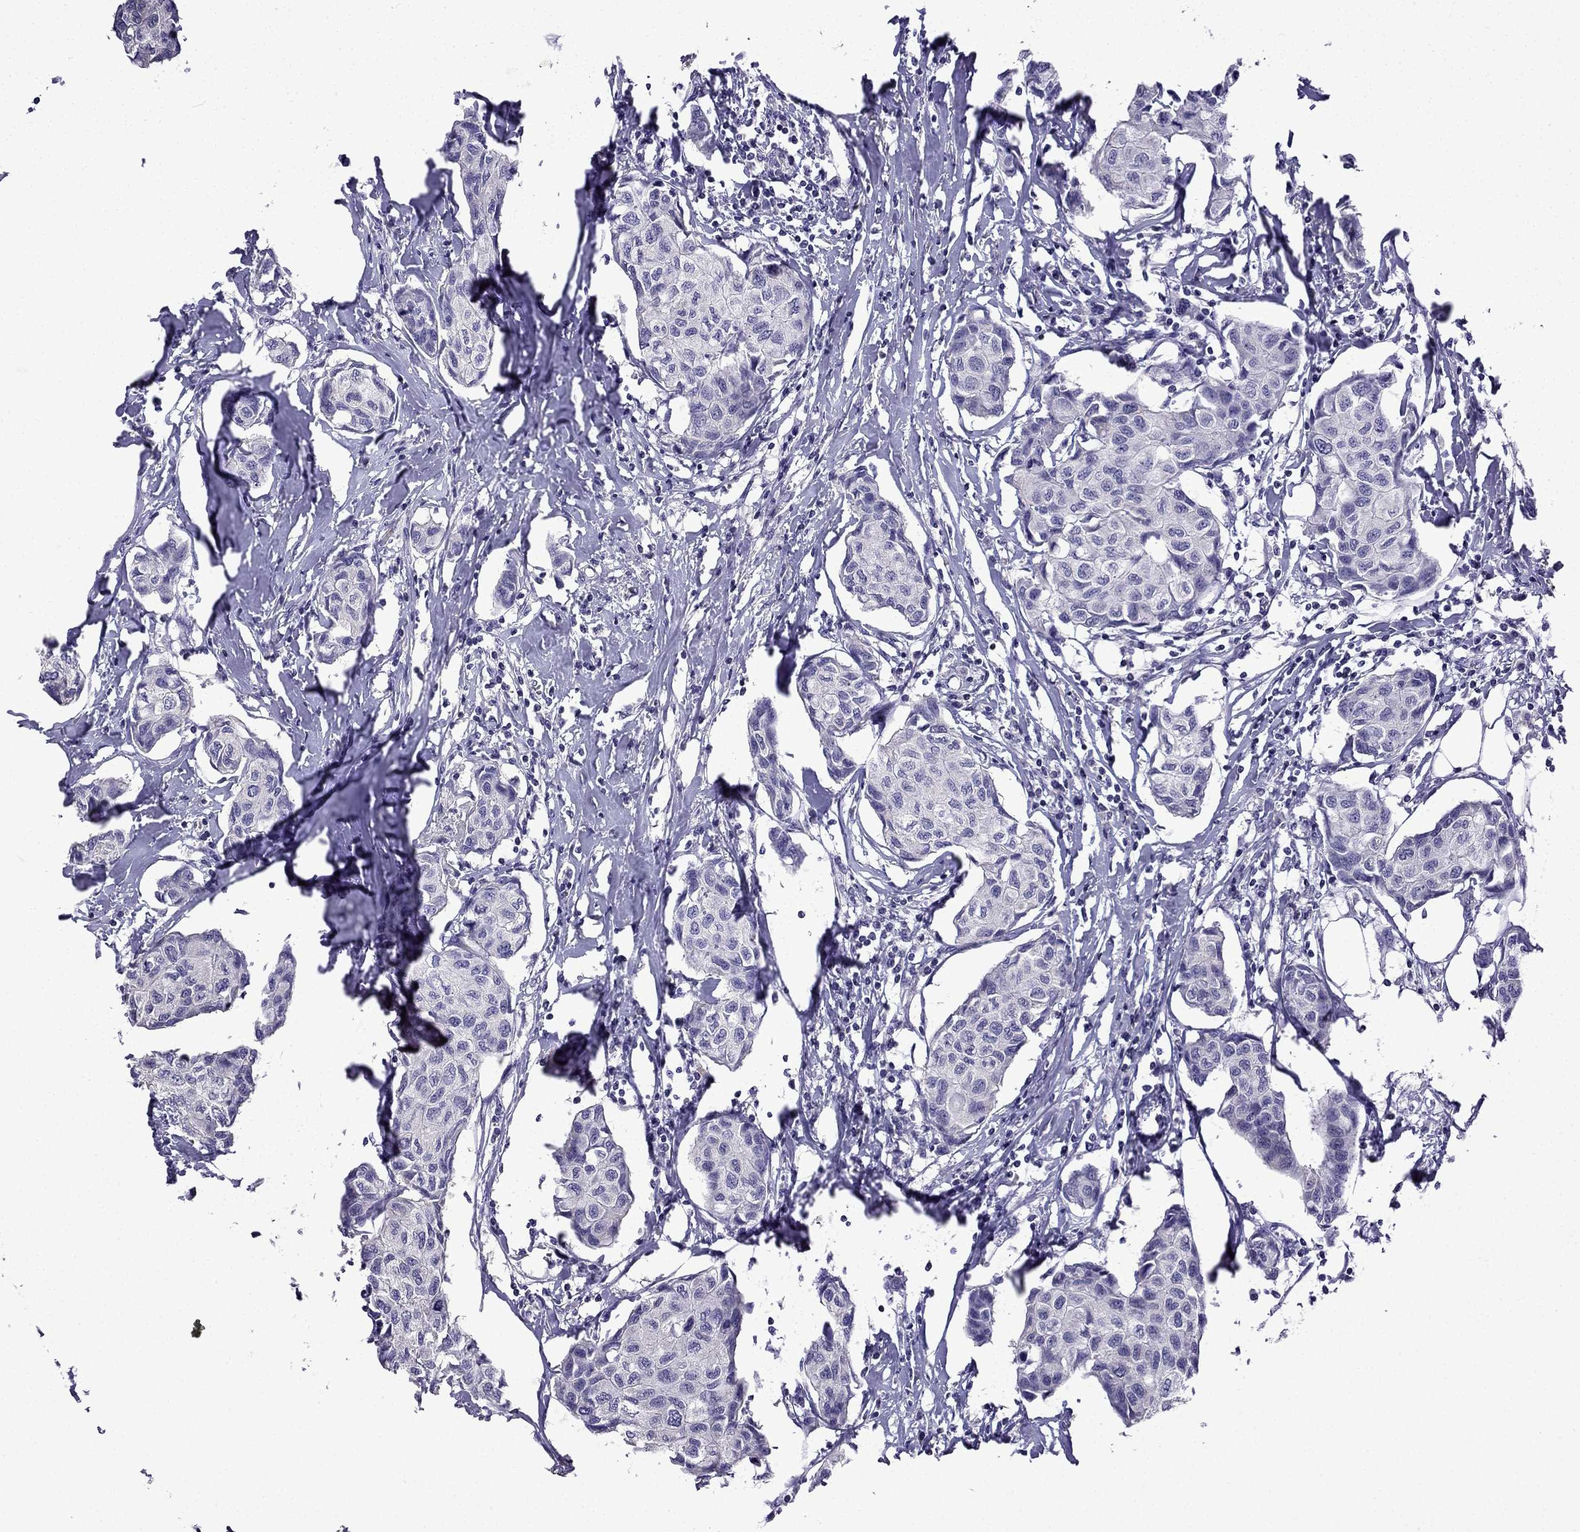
{"staining": {"intensity": "negative", "quantity": "none", "location": "none"}, "tissue": "breast cancer", "cell_type": "Tumor cells", "image_type": "cancer", "snomed": [{"axis": "morphology", "description": "Duct carcinoma"}, {"axis": "topography", "description": "Breast"}], "caption": "DAB immunohistochemical staining of breast infiltrating ductal carcinoma reveals no significant staining in tumor cells.", "gene": "TTN", "patient": {"sex": "female", "age": 80}}